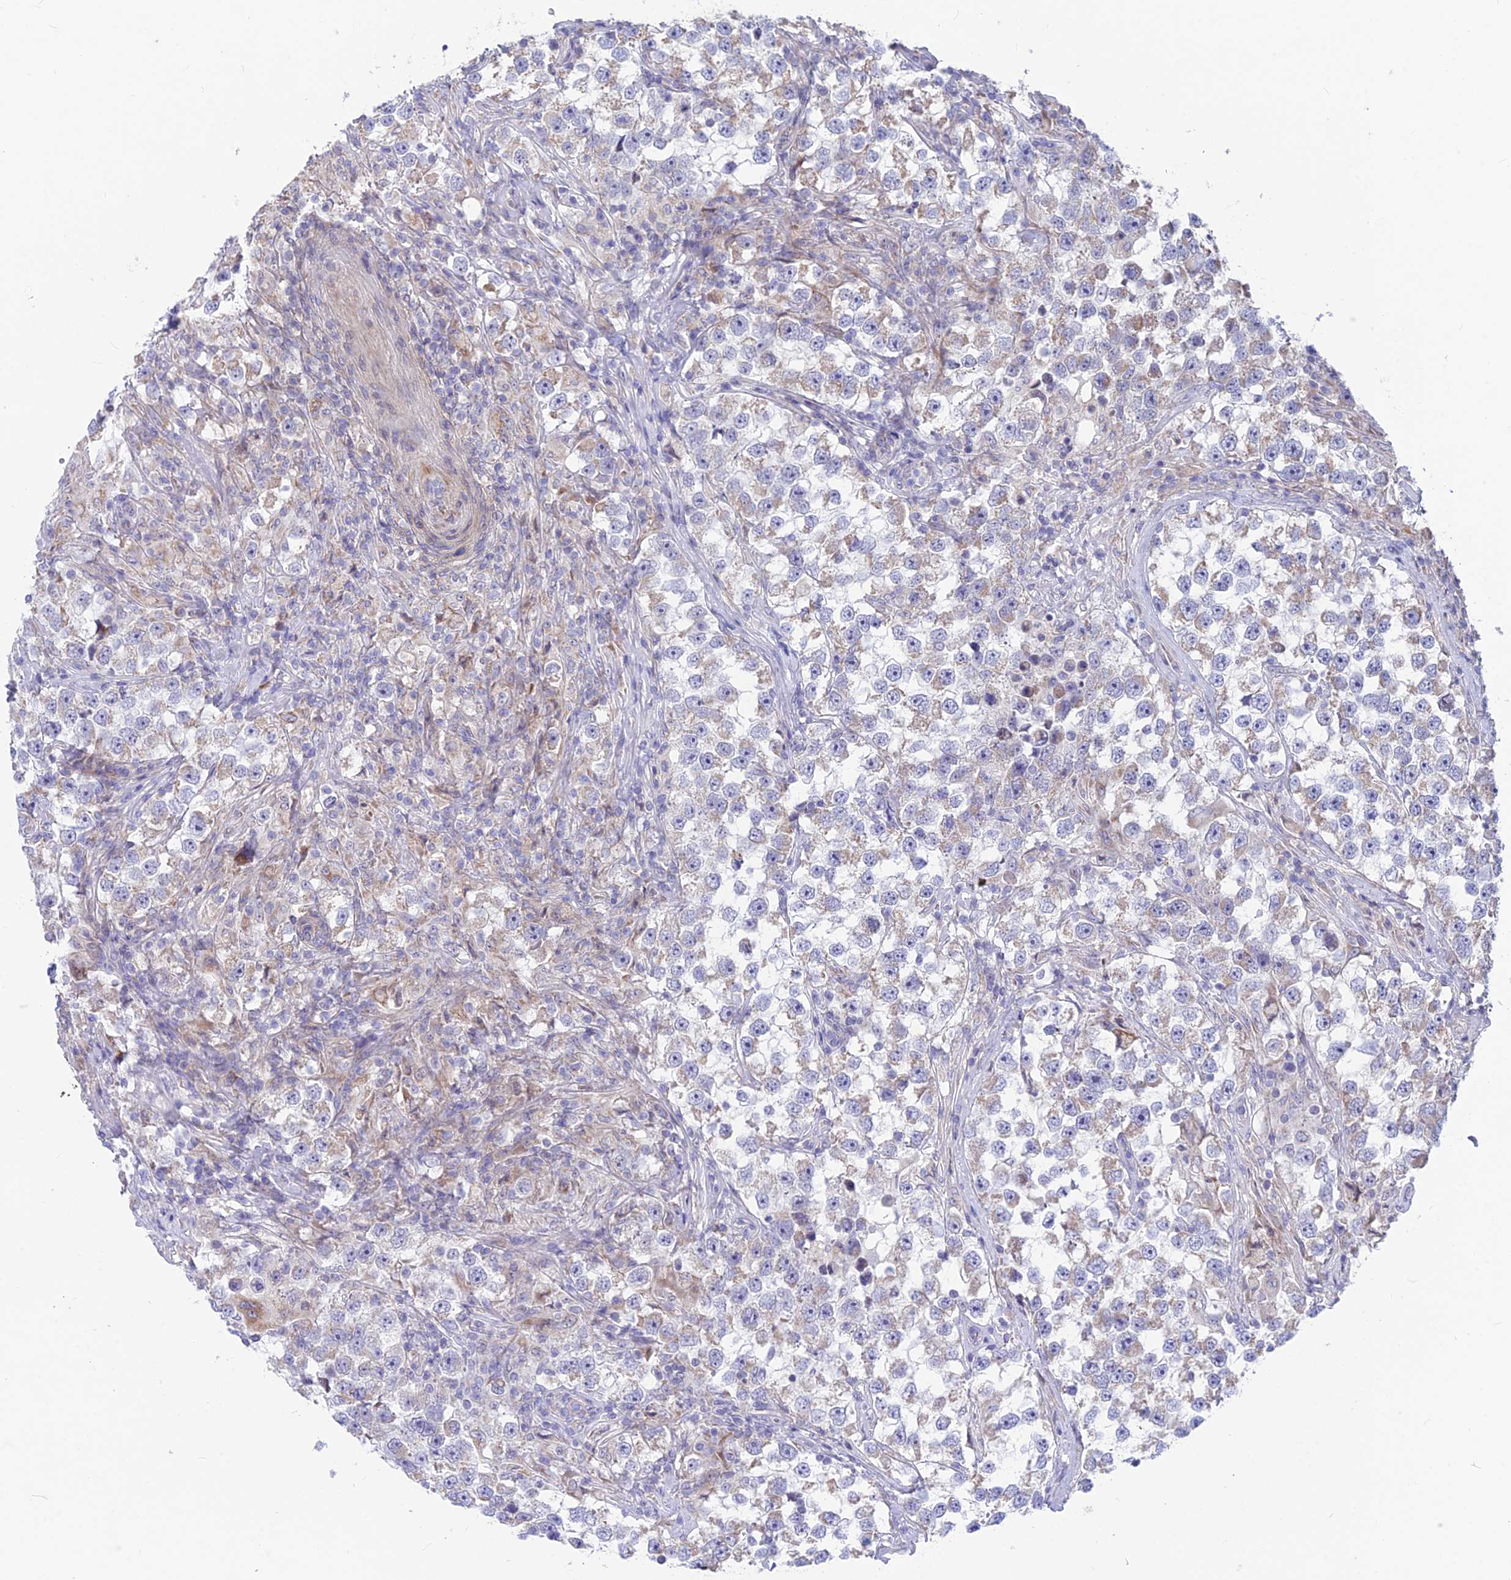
{"staining": {"intensity": "negative", "quantity": "none", "location": "none"}, "tissue": "testis cancer", "cell_type": "Tumor cells", "image_type": "cancer", "snomed": [{"axis": "morphology", "description": "Seminoma, NOS"}, {"axis": "topography", "description": "Testis"}], "caption": "This is an IHC photomicrograph of human testis seminoma. There is no positivity in tumor cells.", "gene": "PLAC9", "patient": {"sex": "male", "age": 46}}